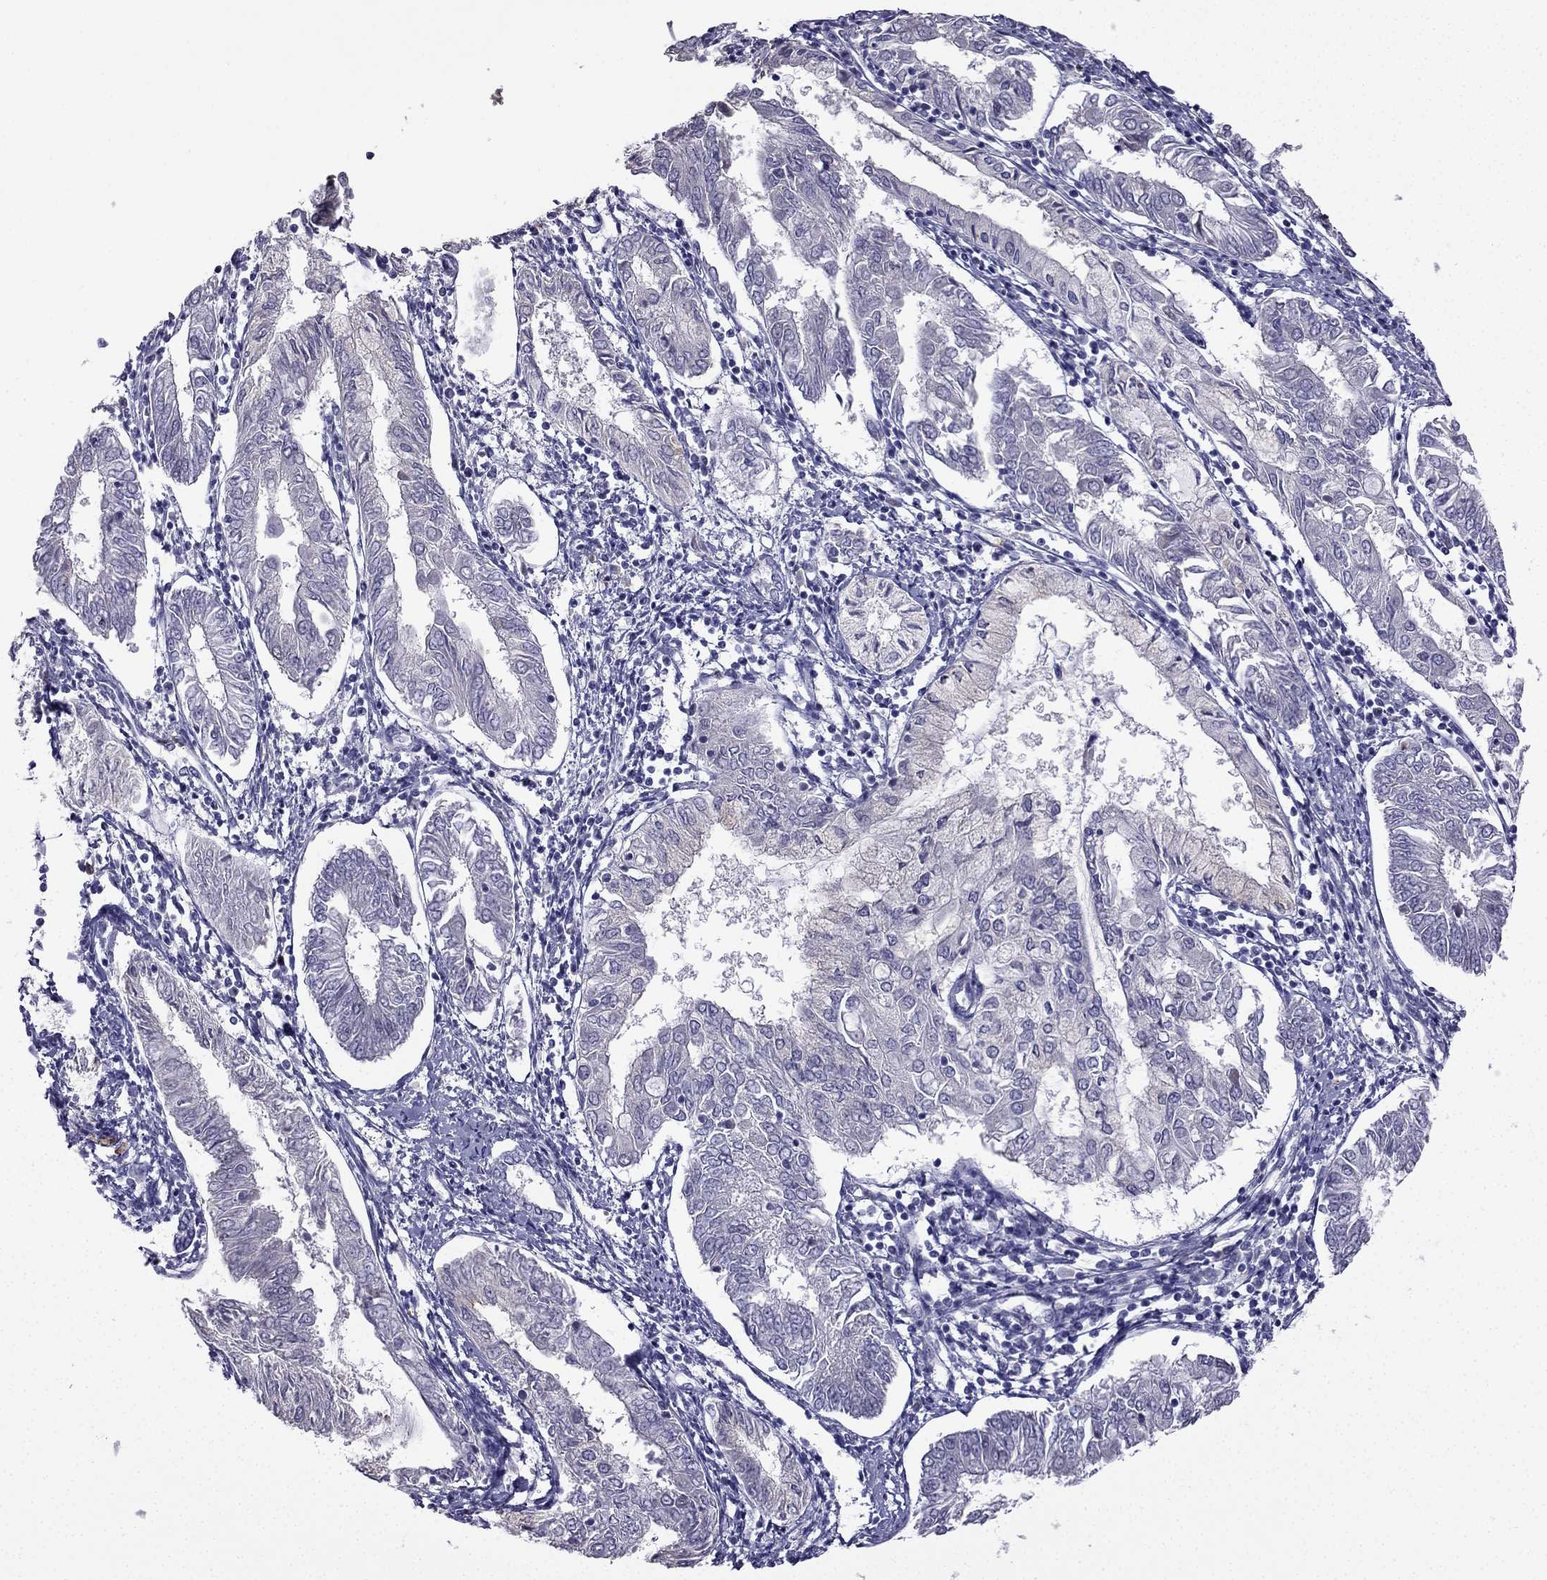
{"staining": {"intensity": "negative", "quantity": "none", "location": "none"}, "tissue": "endometrial cancer", "cell_type": "Tumor cells", "image_type": "cancer", "snomed": [{"axis": "morphology", "description": "Adenocarcinoma, NOS"}, {"axis": "topography", "description": "Endometrium"}], "caption": "A high-resolution photomicrograph shows IHC staining of adenocarcinoma (endometrial), which displays no significant positivity in tumor cells. The staining was performed using DAB (3,3'-diaminobenzidine) to visualize the protein expression in brown, while the nuclei were stained in blue with hematoxylin (Magnification: 20x).", "gene": "UHRF1", "patient": {"sex": "female", "age": 68}}